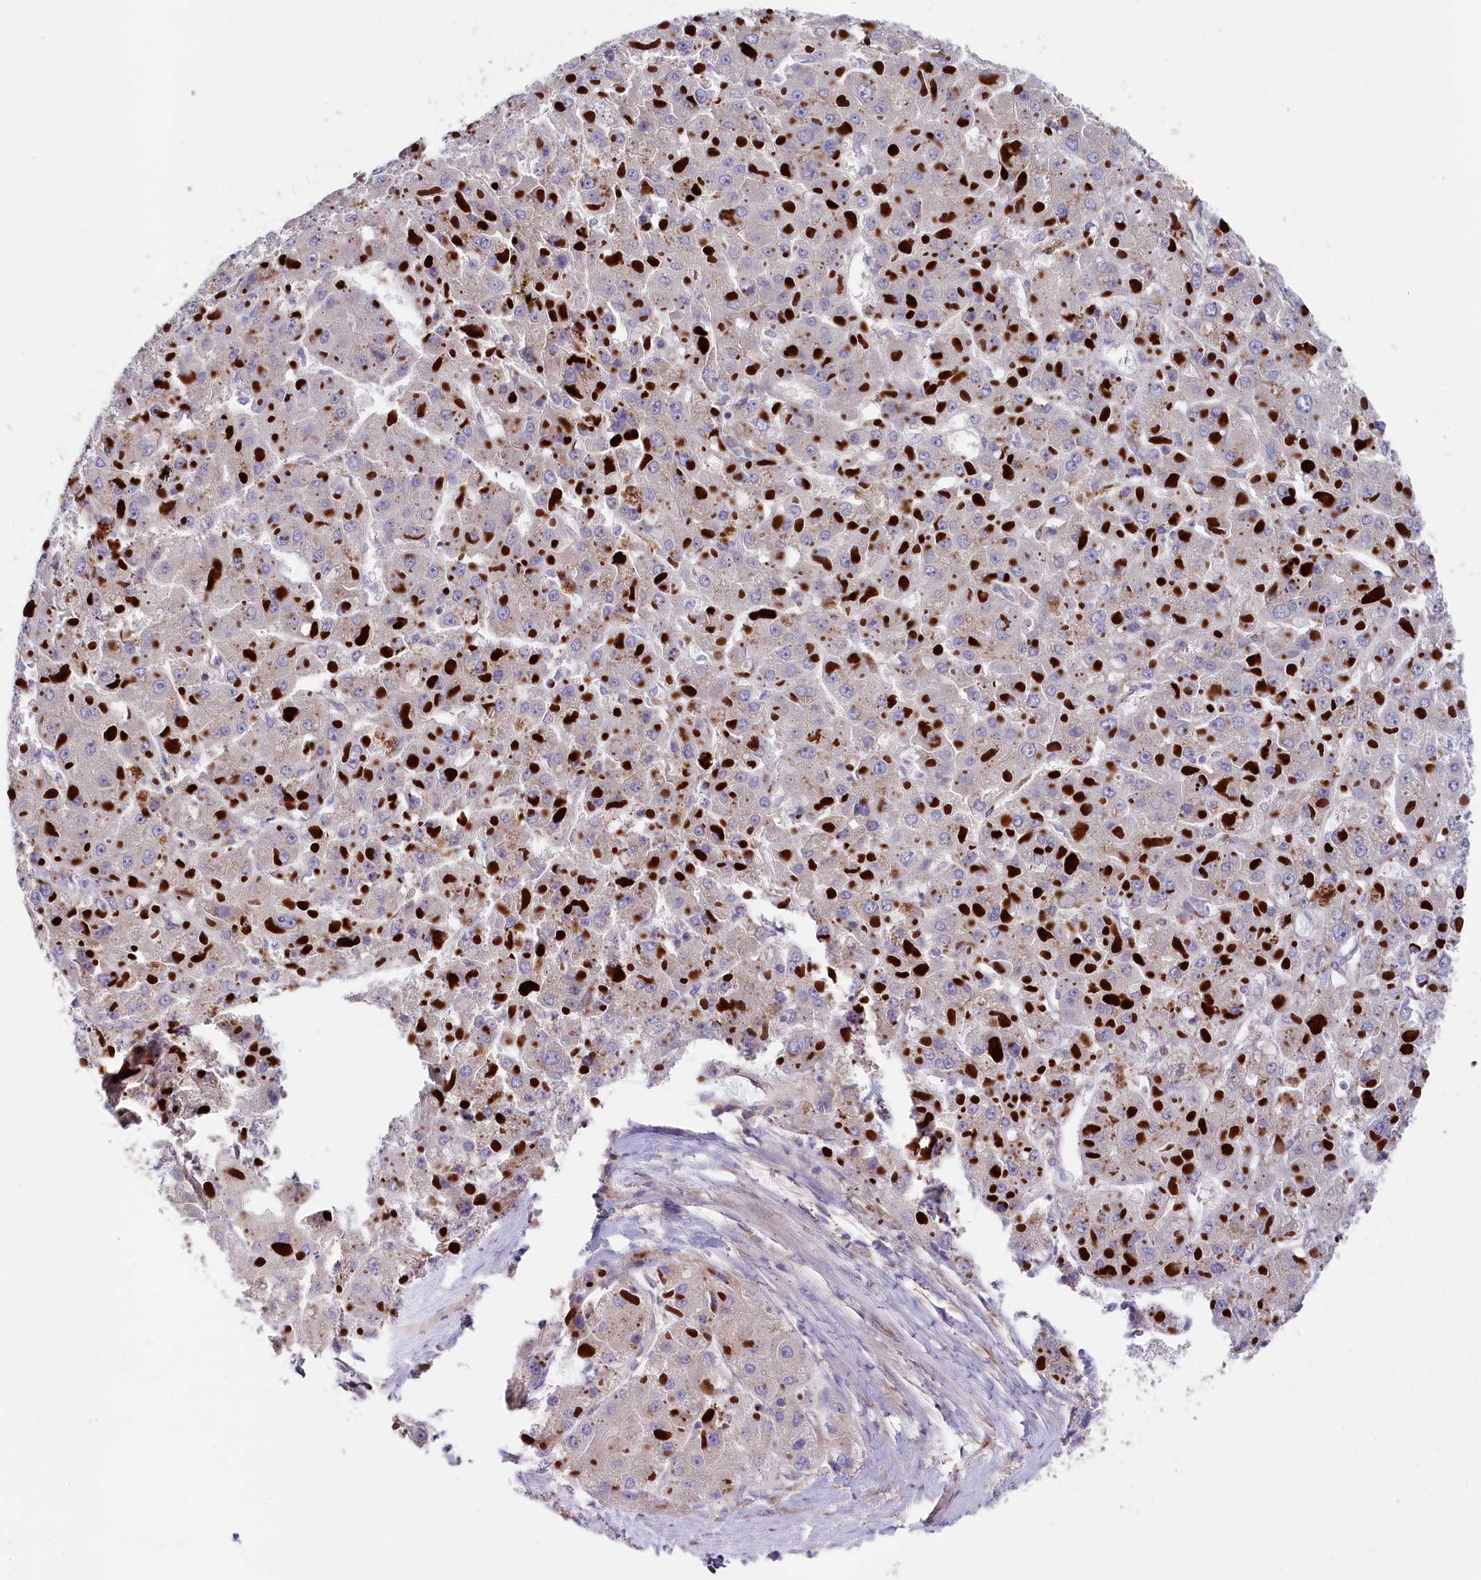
{"staining": {"intensity": "negative", "quantity": "none", "location": "none"}, "tissue": "liver cancer", "cell_type": "Tumor cells", "image_type": "cancer", "snomed": [{"axis": "morphology", "description": "Carcinoma, Hepatocellular, NOS"}, {"axis": "topography", "description": "Liver"}], "caption": "Human liver cancer (hepatocellular carcinoma) stained for a protein using immunohistochemistry reveals no expression in tumor cells.", "gene": "GPR108", "patient": {"sex": "female", "age": 73}}